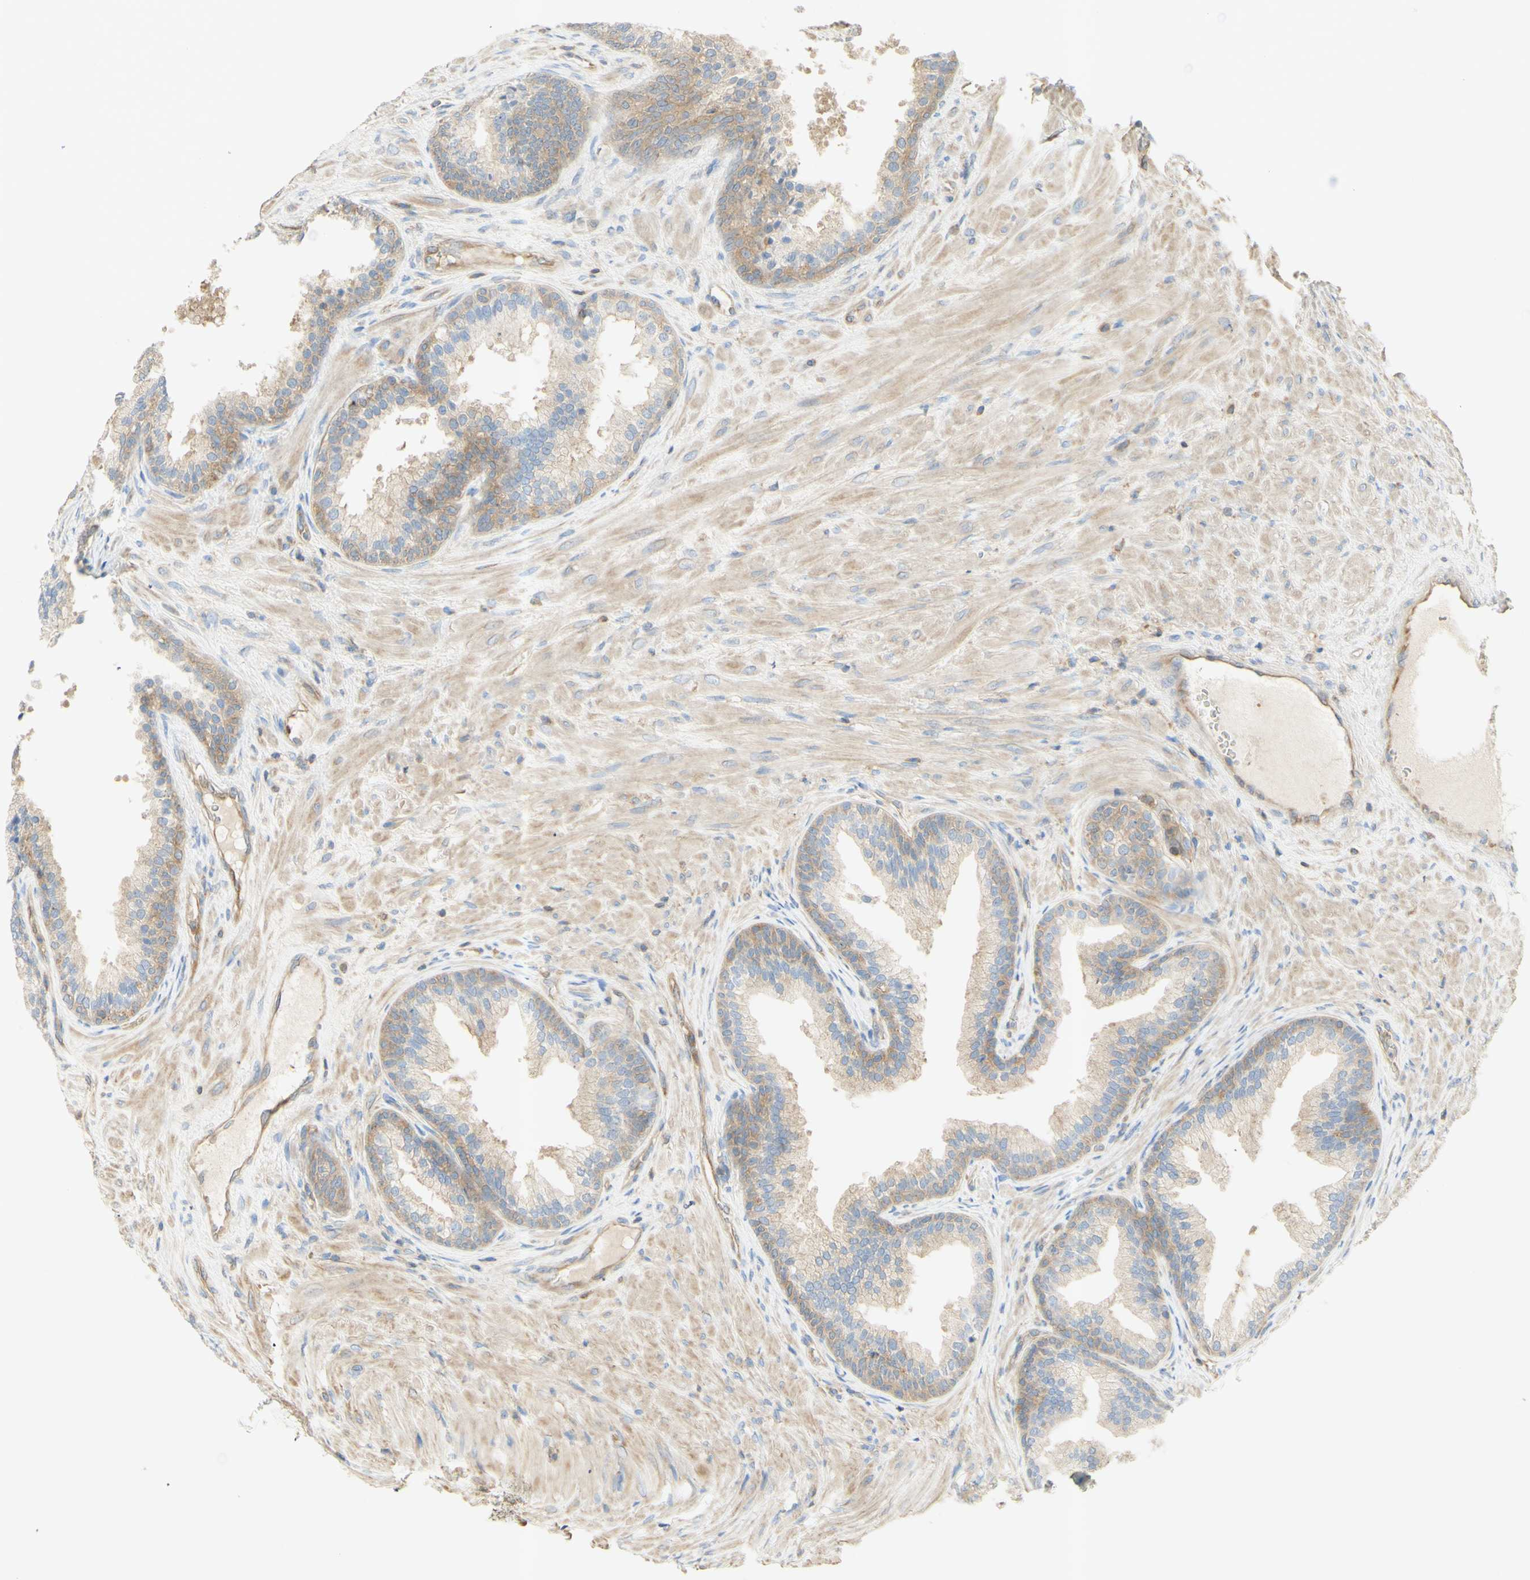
{"staining": {"intensity": "moderate", "quantity": ">75%", "location": "cytoplasmic/membranous"}, "tissue": "prostate", "cell_type": "Glandular cells", "image_type": "normal", "snomed": [{"axis": "morphology", "description": "Normal tissue, NOS"}, {"axis": "topography", "description": "Prostate"}], "caption": "Prostate stained with DAB immunohistochemistry (IHC) reveals medium levels of moderate cytoplasmic/membranous positivity in about >75% of glandular cells.", "gene": "IKBKG", "patient": {"sex": "male", "age": 76}}